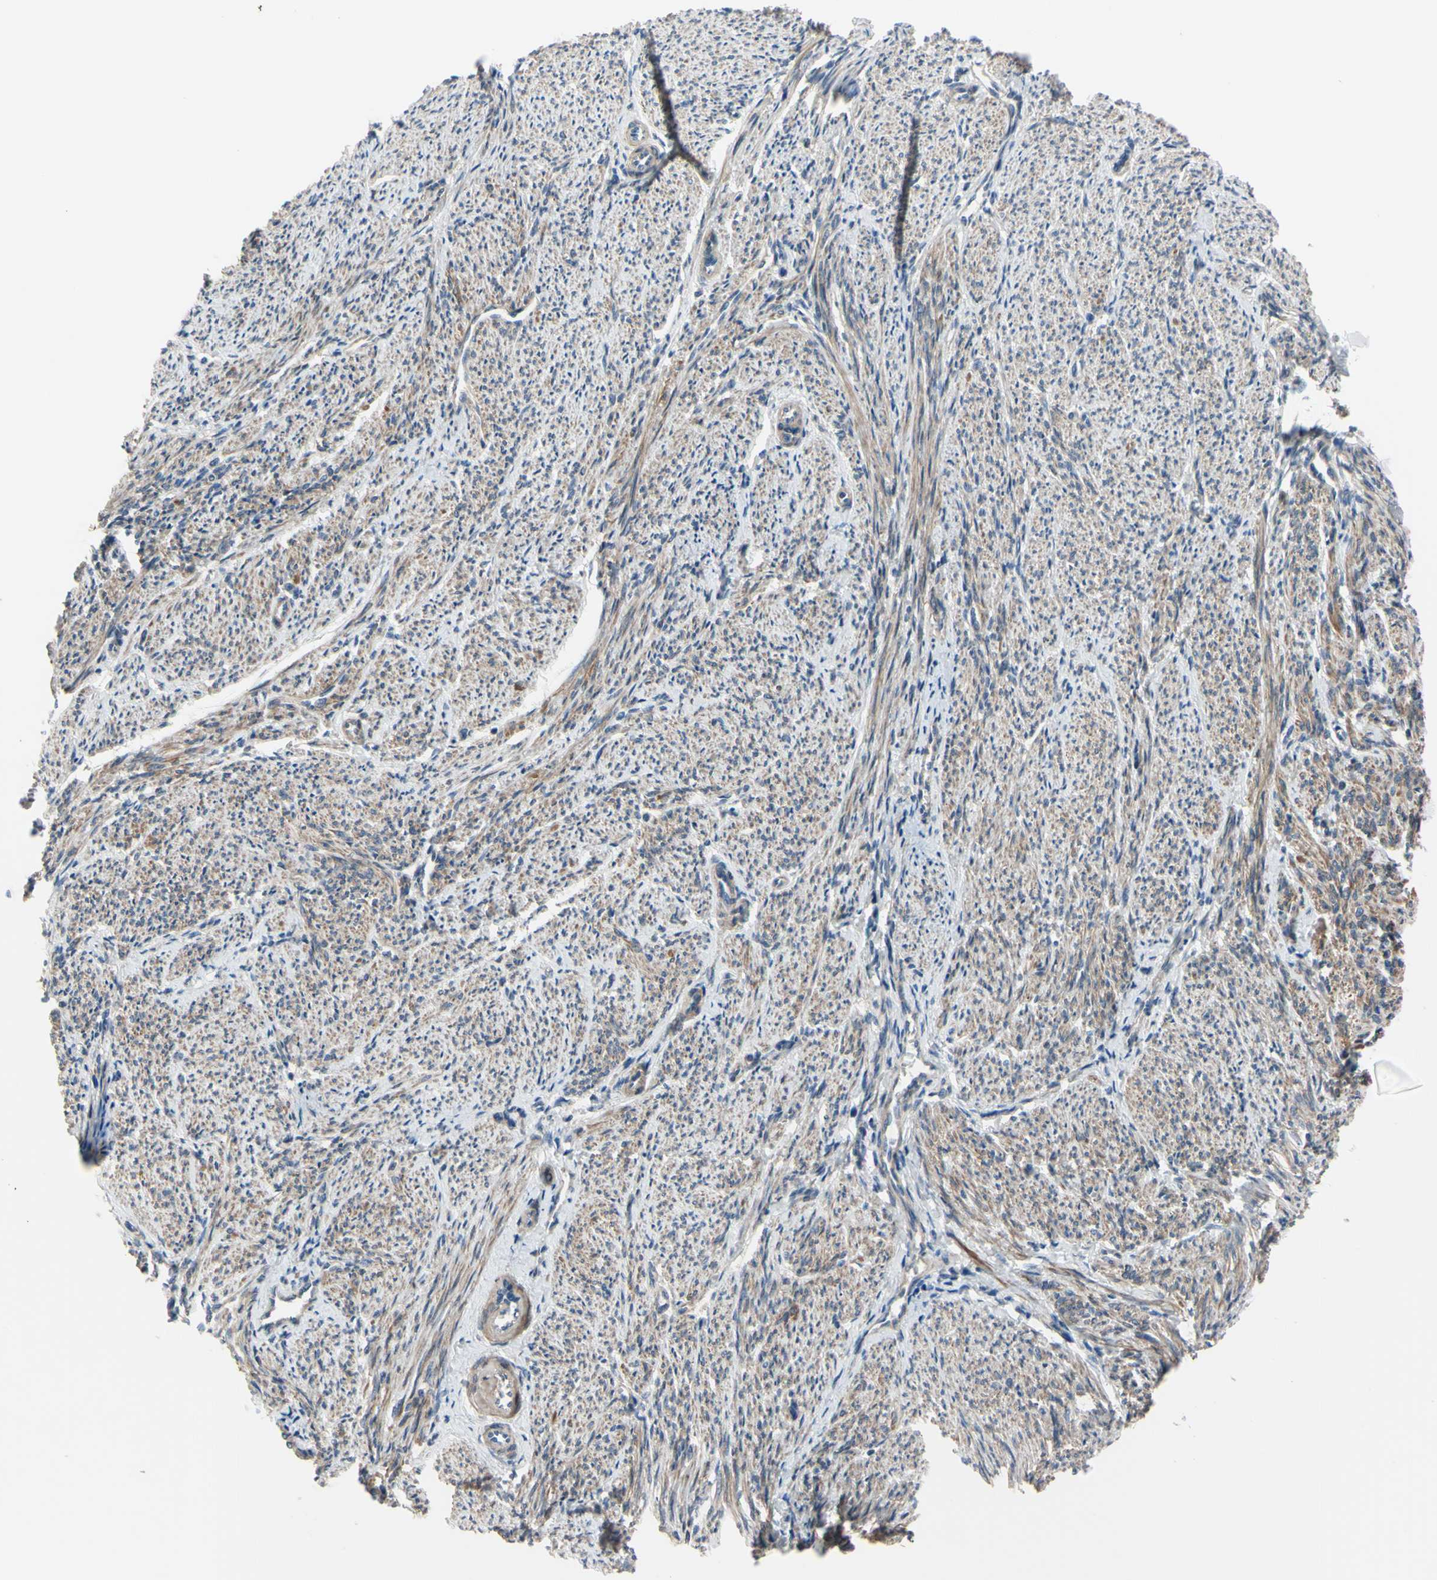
{"staining": {"intensity": "moderate", "quantity": ">75%", "location": "cytoplasmic/membranous"}, "tissue": "smooth muscle", "cell_type": "Smooth muscle cells", "image_type": "normal", "snomed": [{"axis": "morphology", "description": "Normal tissue, NOS"}, {"axis": "topography", "description": "Smooth muscle"}], "caption": "Moderate cytoplasmic/membranous protein staining is present in approximately >75% of smooth muscle cells in smooth muscle.", "gene": "SVIL", "patient": {"sex": "female", "age": 65}}